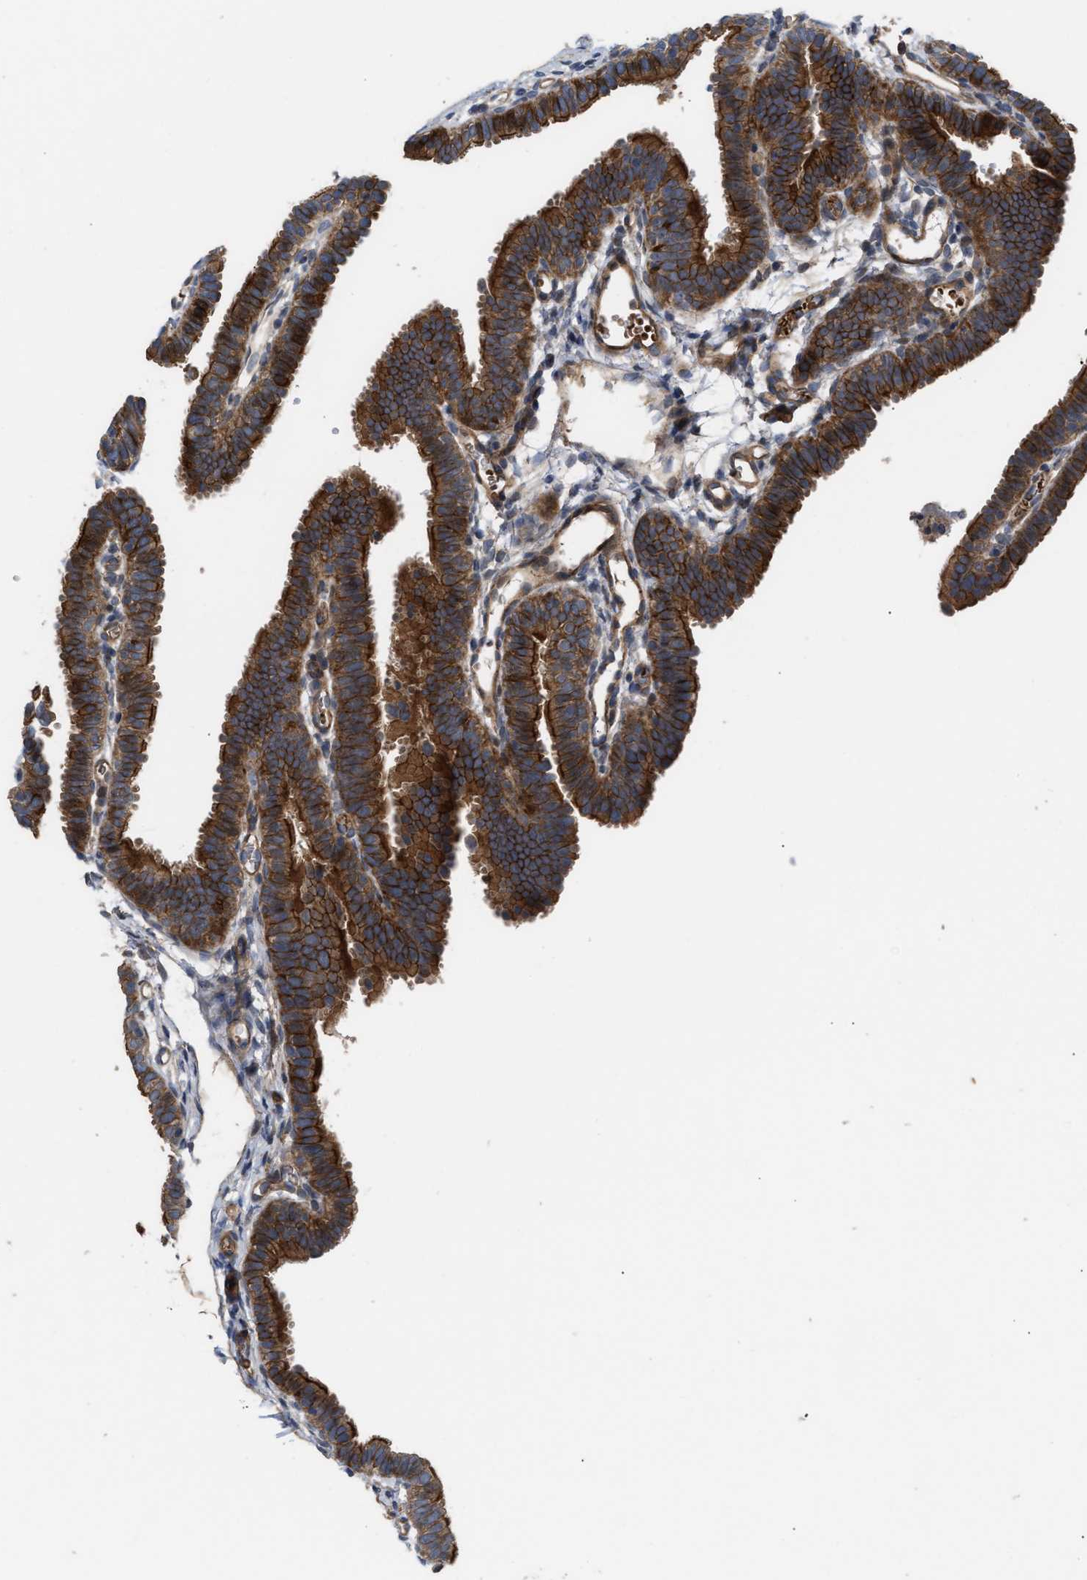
{"staining": {"intensity": "strong", "quantity": "25%-75%", "location": "cytoplasmic/membranous"}, "tissue": "fallopian tube", "cell_type": "Glandular cells", "image_type": "normal", "snomed": [{"axis": "morphology", "description": "Normal tissue, NOS"}, {"axis": "topography", "description": "Fallopian tube"}, {"axis": "topography", "description": "Placenta"}], "caption": "Immunohistochemistry histopathology image of benign fallopian tube stained for a protein (brown), which exhibits high levels of strong cytoplasmic/membranous positivity in about 25%-75% of glandular cells.", "gene": "STAU1", "patient": {"sex": "female", "age": 34}}